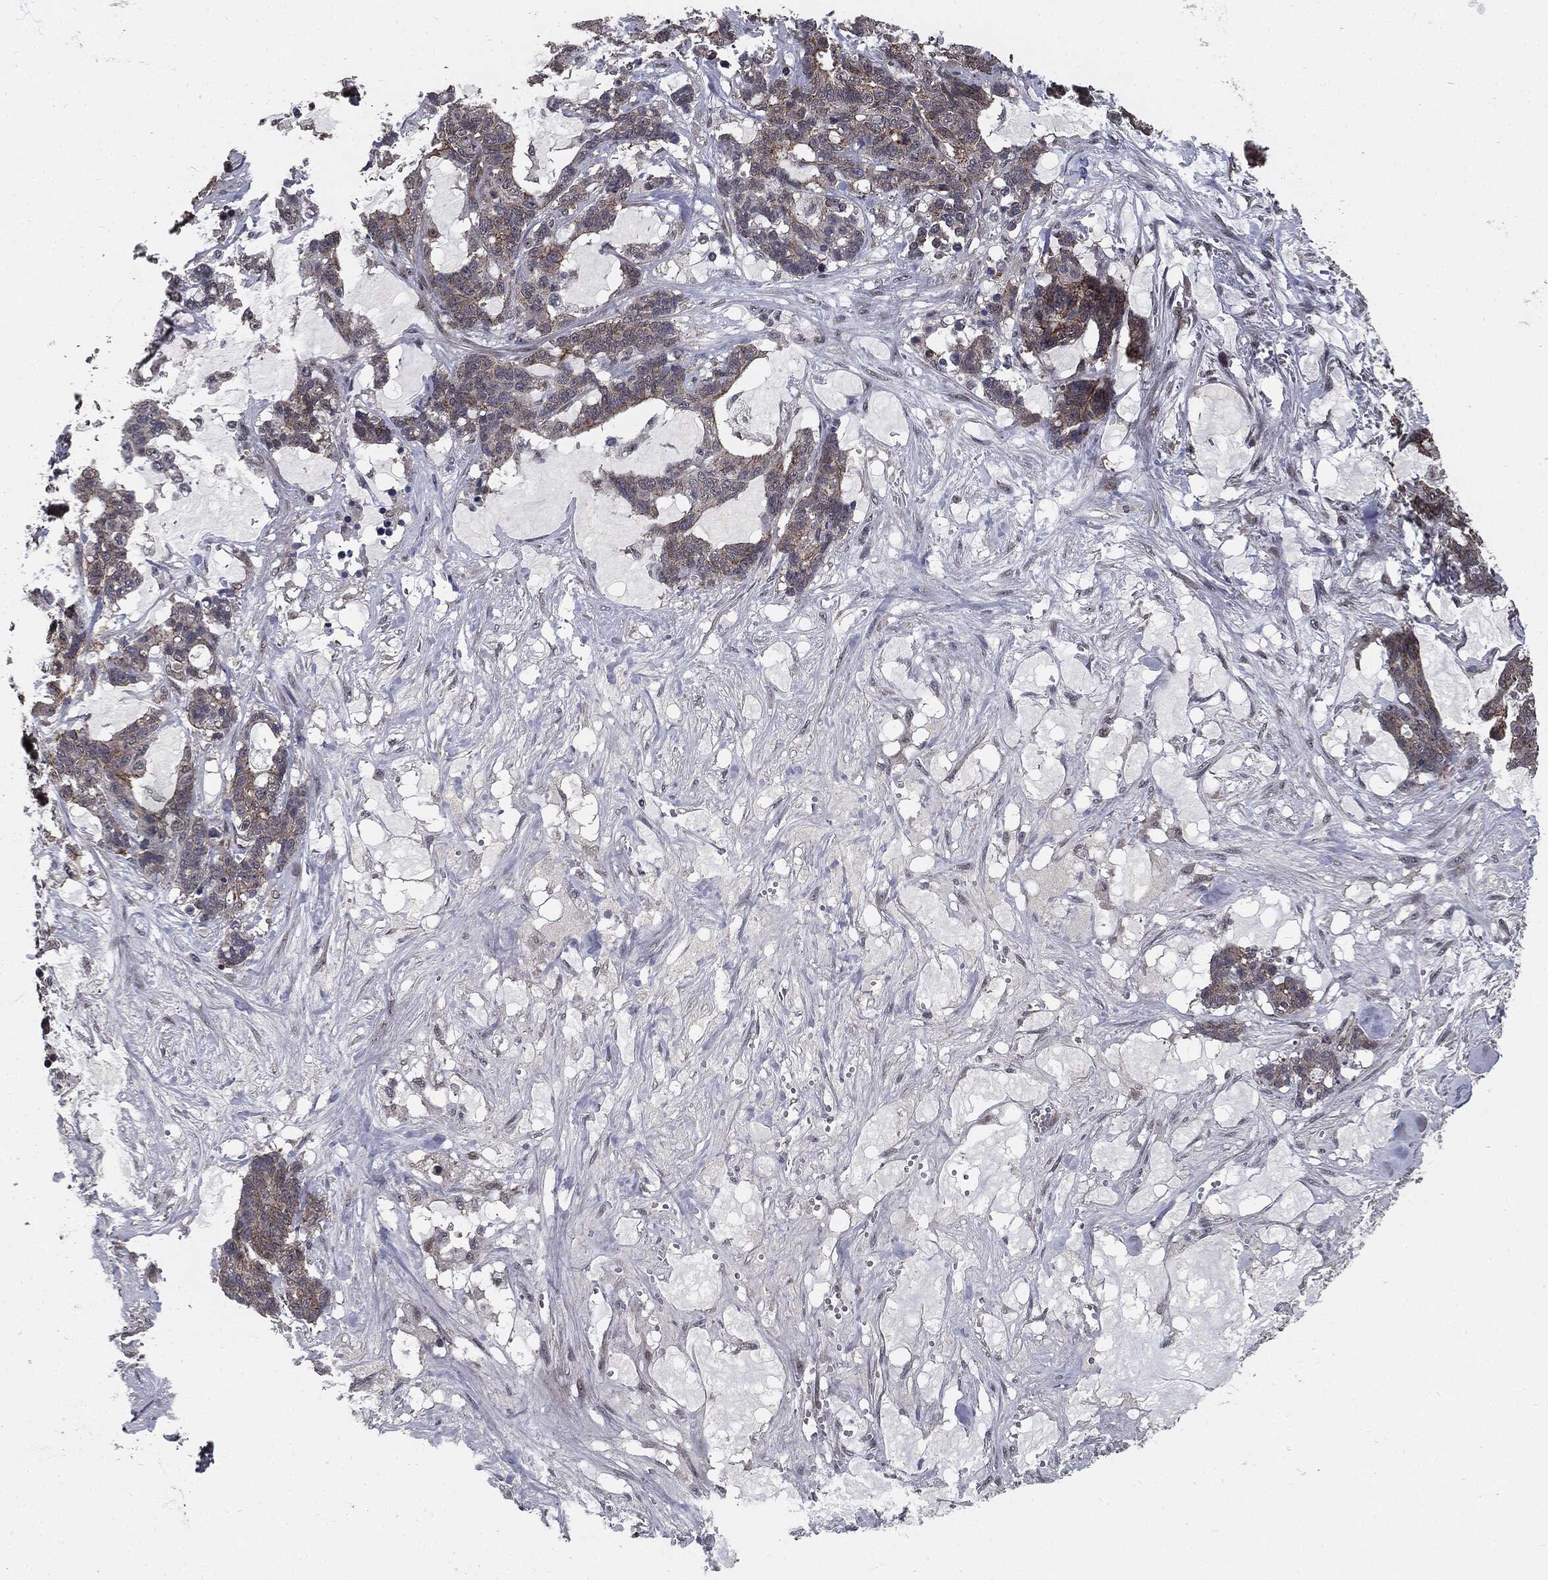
{"staining": {"intensity": "moderate", "quantity": "<25%", "location": "cytoplasmic/membranous"}, "tissue": "stomach cancer", "cell_type": "Tumor cells", "image_type": "cancer", "snomed": [{"axis": "morphology", "description": "Normal tissue, NOS"}, {"axis": "morphology", "description": "Adenocarcinoma, NOS"}, {"axis": "topography", "description": "Stomach"}], "caption": "Stomach cancer (adenocarcinoma) stained with a brown dye displays moderate cytoplasmic/membranous positive expression in approximately <25% of tumor cells.", "gene": "PTPA", "patient": {"sex": "female", "age": 64}}